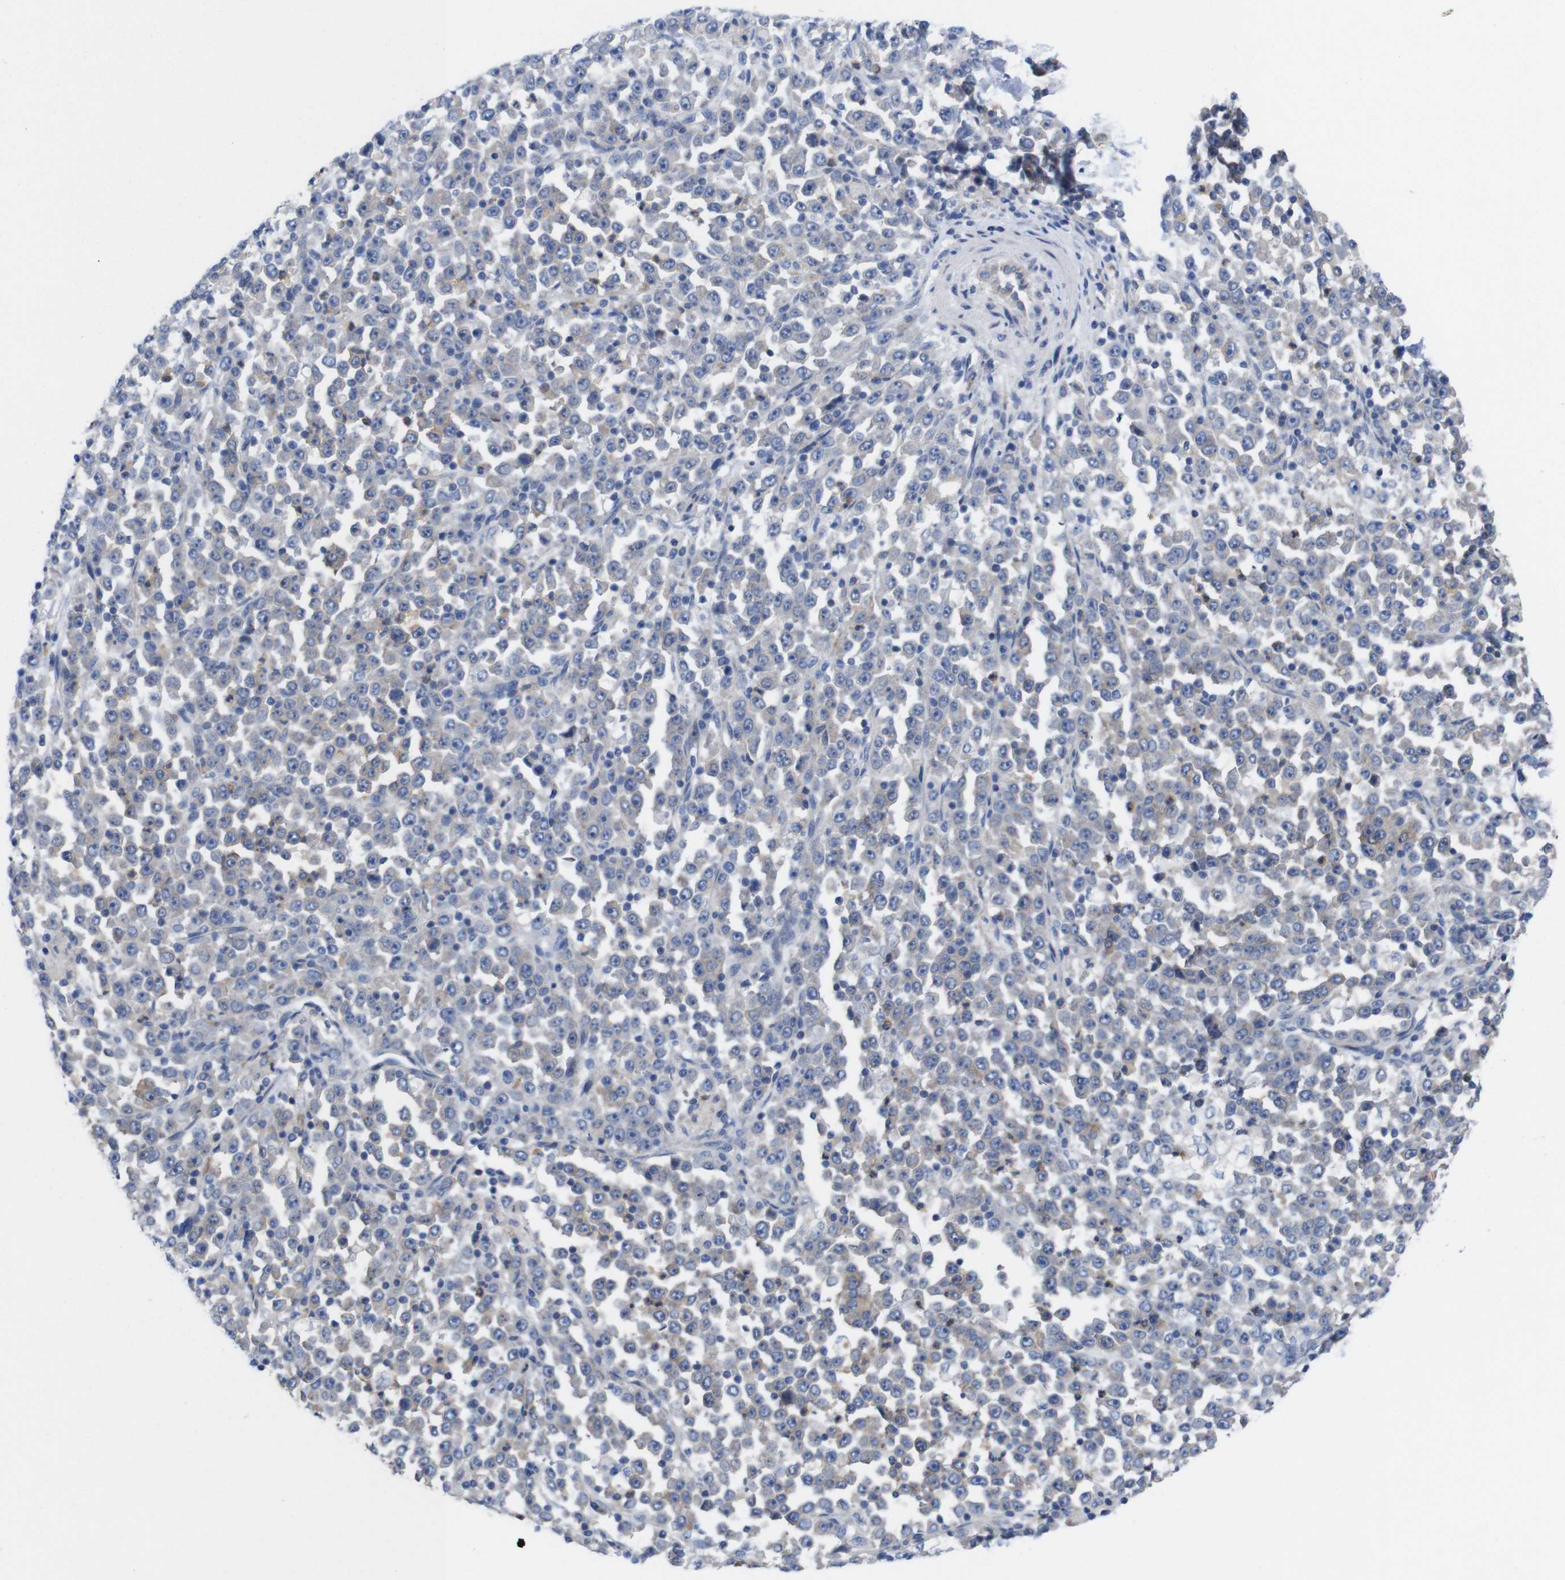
{"staining": {"intensity": "negative", "quantity": "none", "location": "none"}, "tissue": "stomach cancer", "cell_type": "Tumor cells", "image_type": "cancer", "snomed": [{"axis": "morphology", "description": "Normal tissue, NOS"}, {"axis": "morphology", "description": "Adenocarcinoma, NOS"}, {"axis": "topography", "description": "Stomach, upper"}, {"axis": "topography", "description": "Stomach"}], "caption": "Immunohistochemical staining of stomach cancer shows no significant expression in tumor cells.", "gene": "USH1C", "patient": {"sex": "male", "age": 59}}